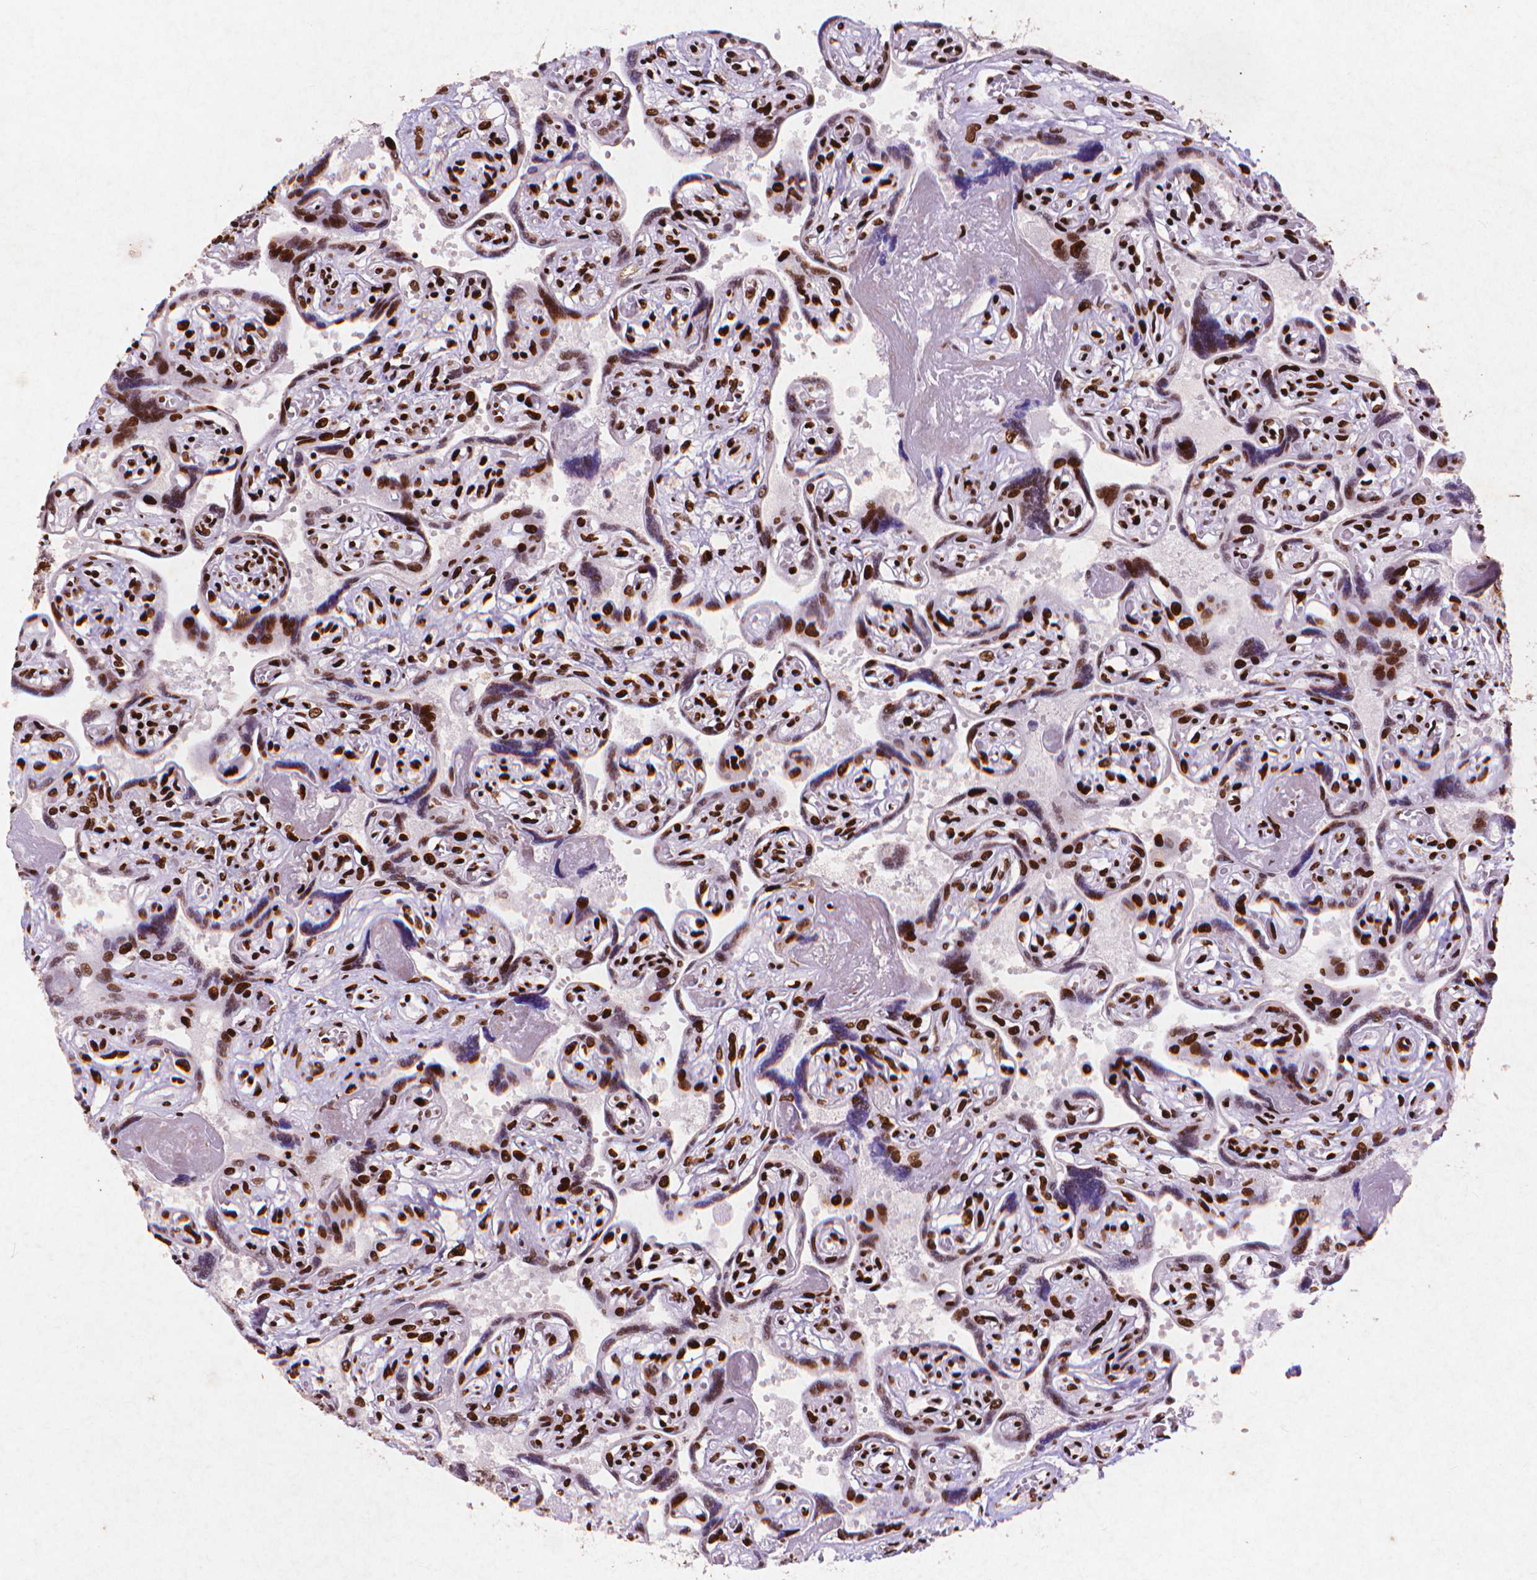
{"staining": {"intensity": "strong", "quantity": ">75%", "location": "nuclear"}, "tissue": "placenta", "cell_type": "Decidual cells", "image_type": "normal", "snomed": [{"axis": "morphology", "description": "Normal tissue, NOS"}, {"axis": "topography", "description": "Placenta"}], "caption": "Immunohistochemistry (IHC) of benign human placenta demonstrates high levels of strong nuclear staining in about >75% of decidual cells. The protein is stained brown, and the nuclei are stained in blue (DAB (3,3'-diaminobenzidine) IHC with brightfield microscopy, high magnification).", "gene": "CITED2", "patient": {"sex": "female", "age": 32}}